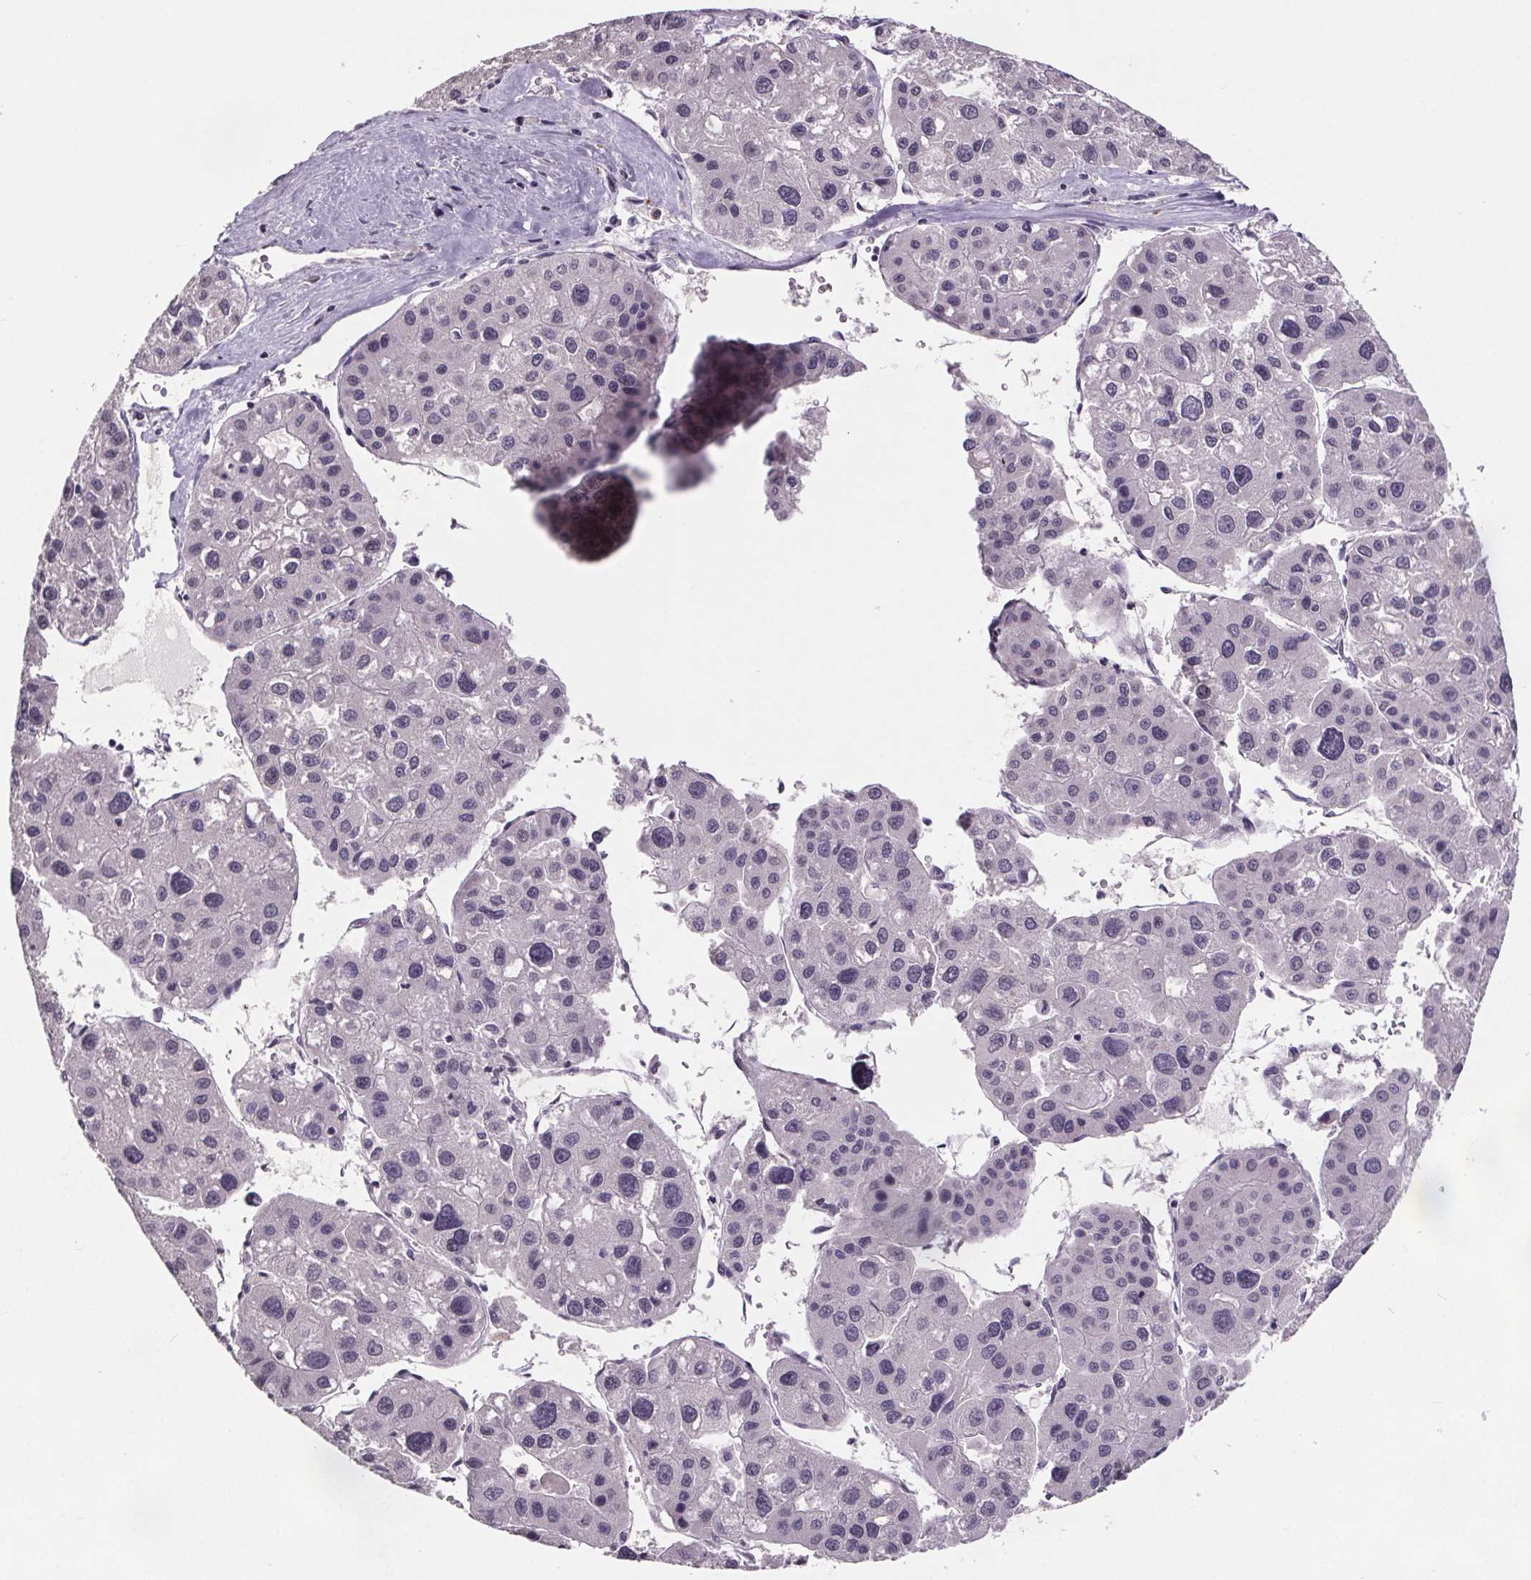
{"staining": {"intensity": "negative", "quantity": "none", "location": "none"}, "tissue": "liver cancer", "cell_type": "Tumor cells", "image_type": "cancer", "snomed": [{"axis": "morphology", "description": "Carcinoma, Hepatocellular, NOS"}, {"axis": "topography", "description": "Liver"}], "caption": "Tumor cells show no significant protein expression in liver cancer.", "gene": "NKX6-1", "patient": {"sex": "male", "age": 73}}